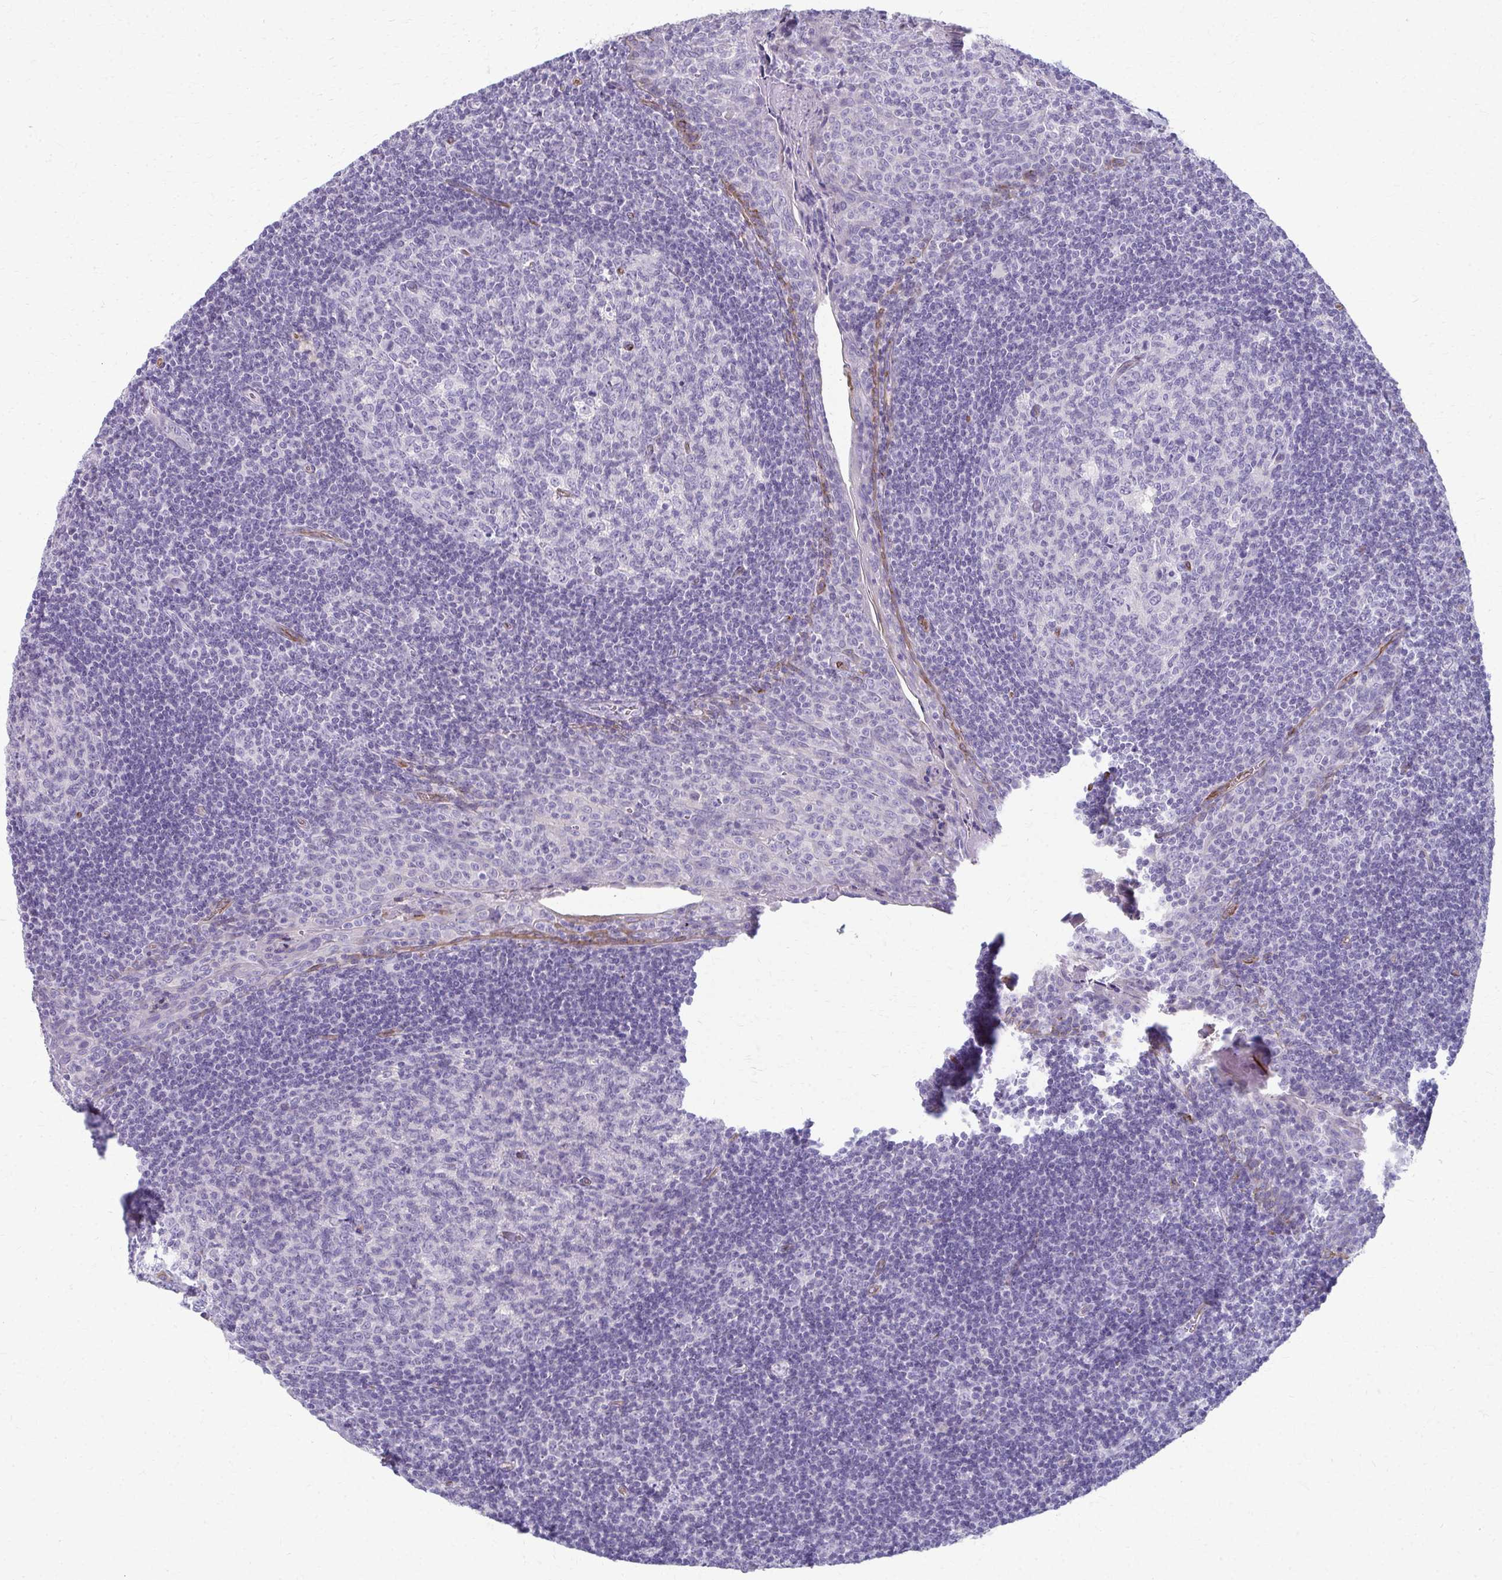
{"staining": {"intensity": "negative", "quantity": "none", "location": "none"}, "tissue": "tonsil", "cell_type": "Germinal center cells", "image_type": "normal", "snomed": [{"axis": "morphology", "description": "Normal tissue, NOS"}, {"axis": "morphology", "description": "Inflammation, NOS"}, {"axis": "topography", "description": "Tonsil"}], "caption": "Immunohistochemistry photomicrograph of benign tonsil: tonsil stained with DAB (3,3'-diaminobenzidine) demonstrates no significant protein positivity in germinal center cells.", "gene": "ADIPOQ", "patient": {"sex": "female", "age": 31}}